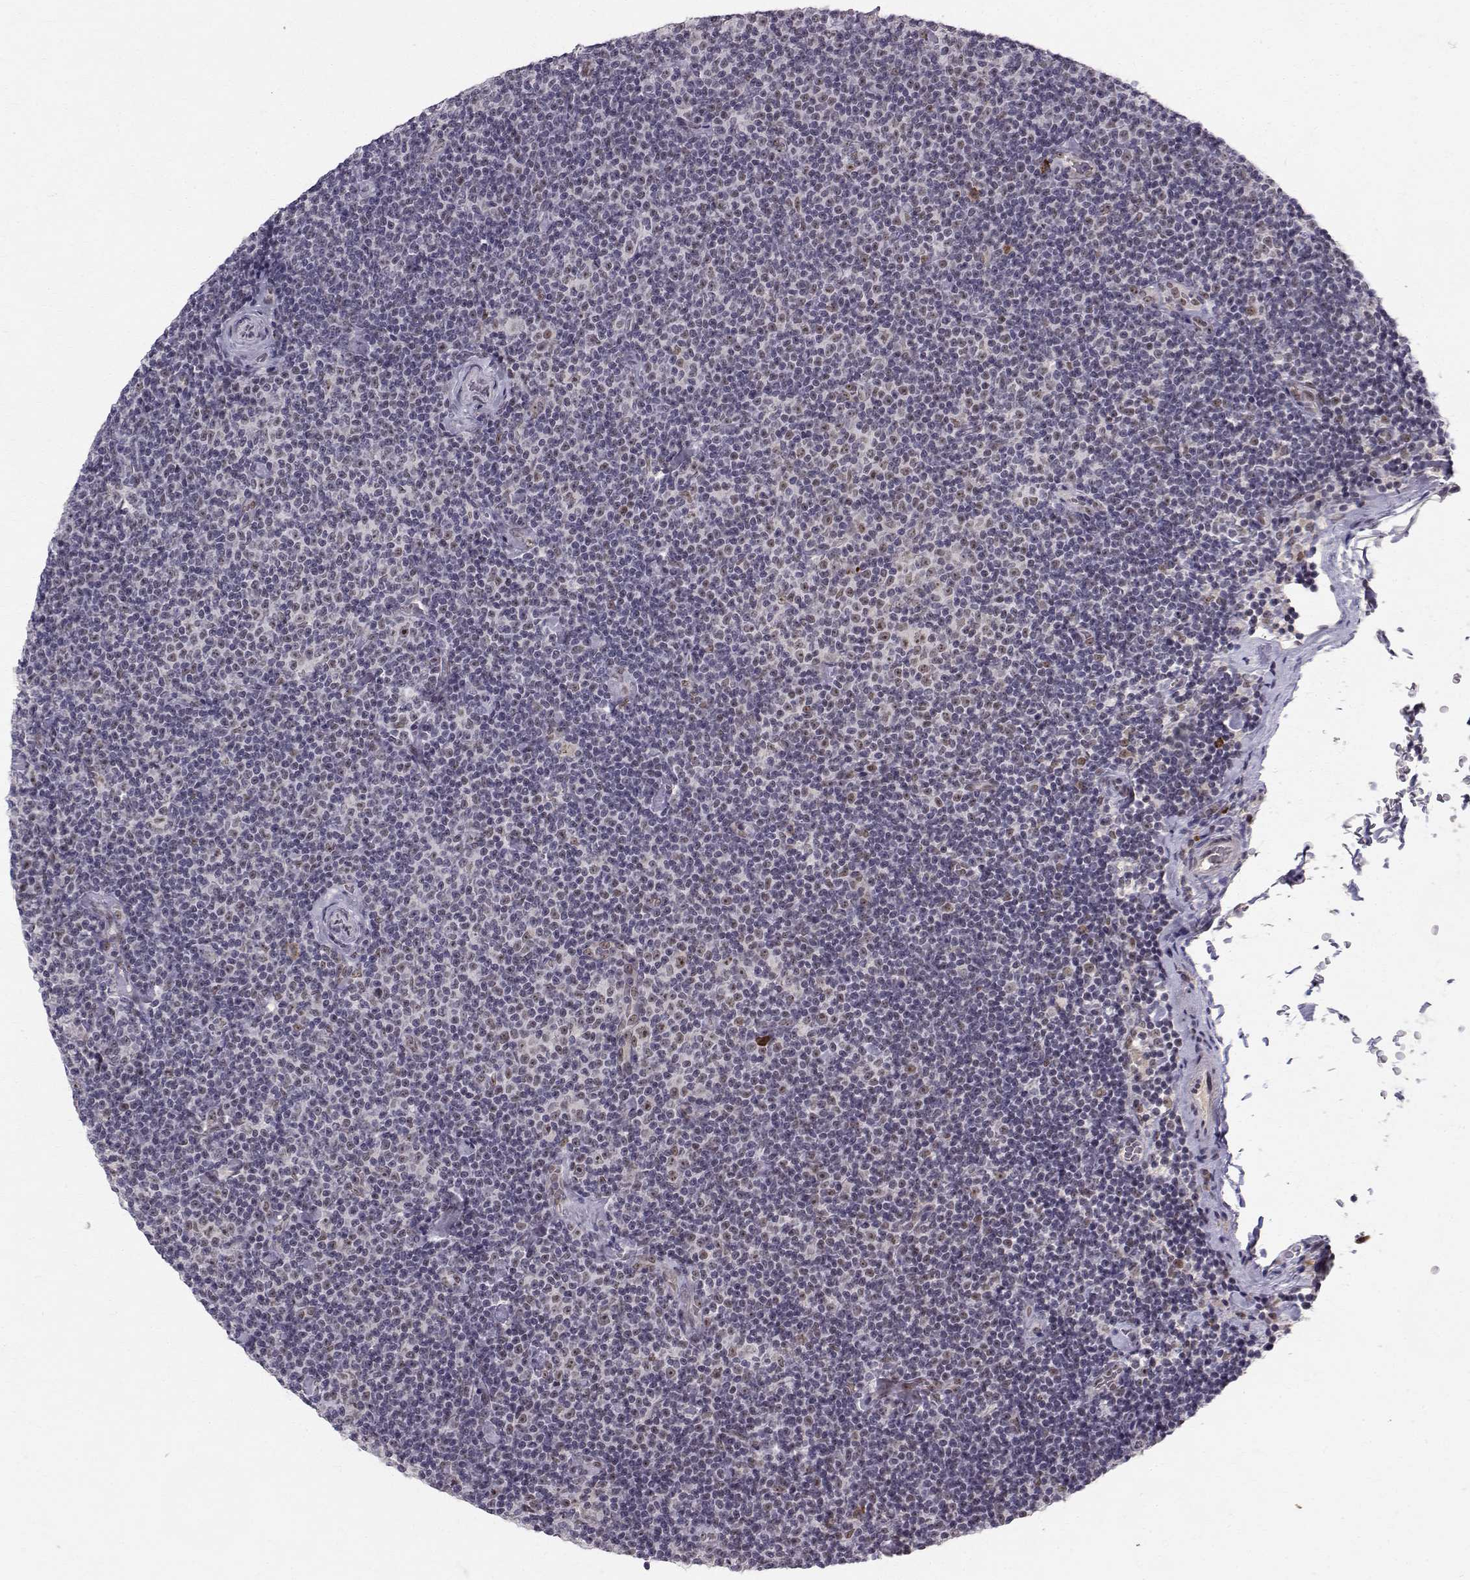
{"staining": {"intensity": "negative", "quantity": "none", "location": "none"}, "tissue": "lymphoma", "cell_type": "Tumor cells", "image_type": "cancer", "snomed": [{"axis": "morphology", "description": "Malignant lymphoma, non-Hodgkin's type, Low grade"}, {"axis": "topography", "description": "Lymph node"}], "caption": "High power microscopy micrograph of an immunohistochemistry (IHC) histopathology image of malignant lymphoma, non-Hodgkin's type (low-grade), revealing no significant staining in tumor cells. (Brightfield microscopy of DAB immunohistochemistry (IHC) at high magnification).", "gene": "RPP38", "patient": {"sex": "male", "age": 81}}